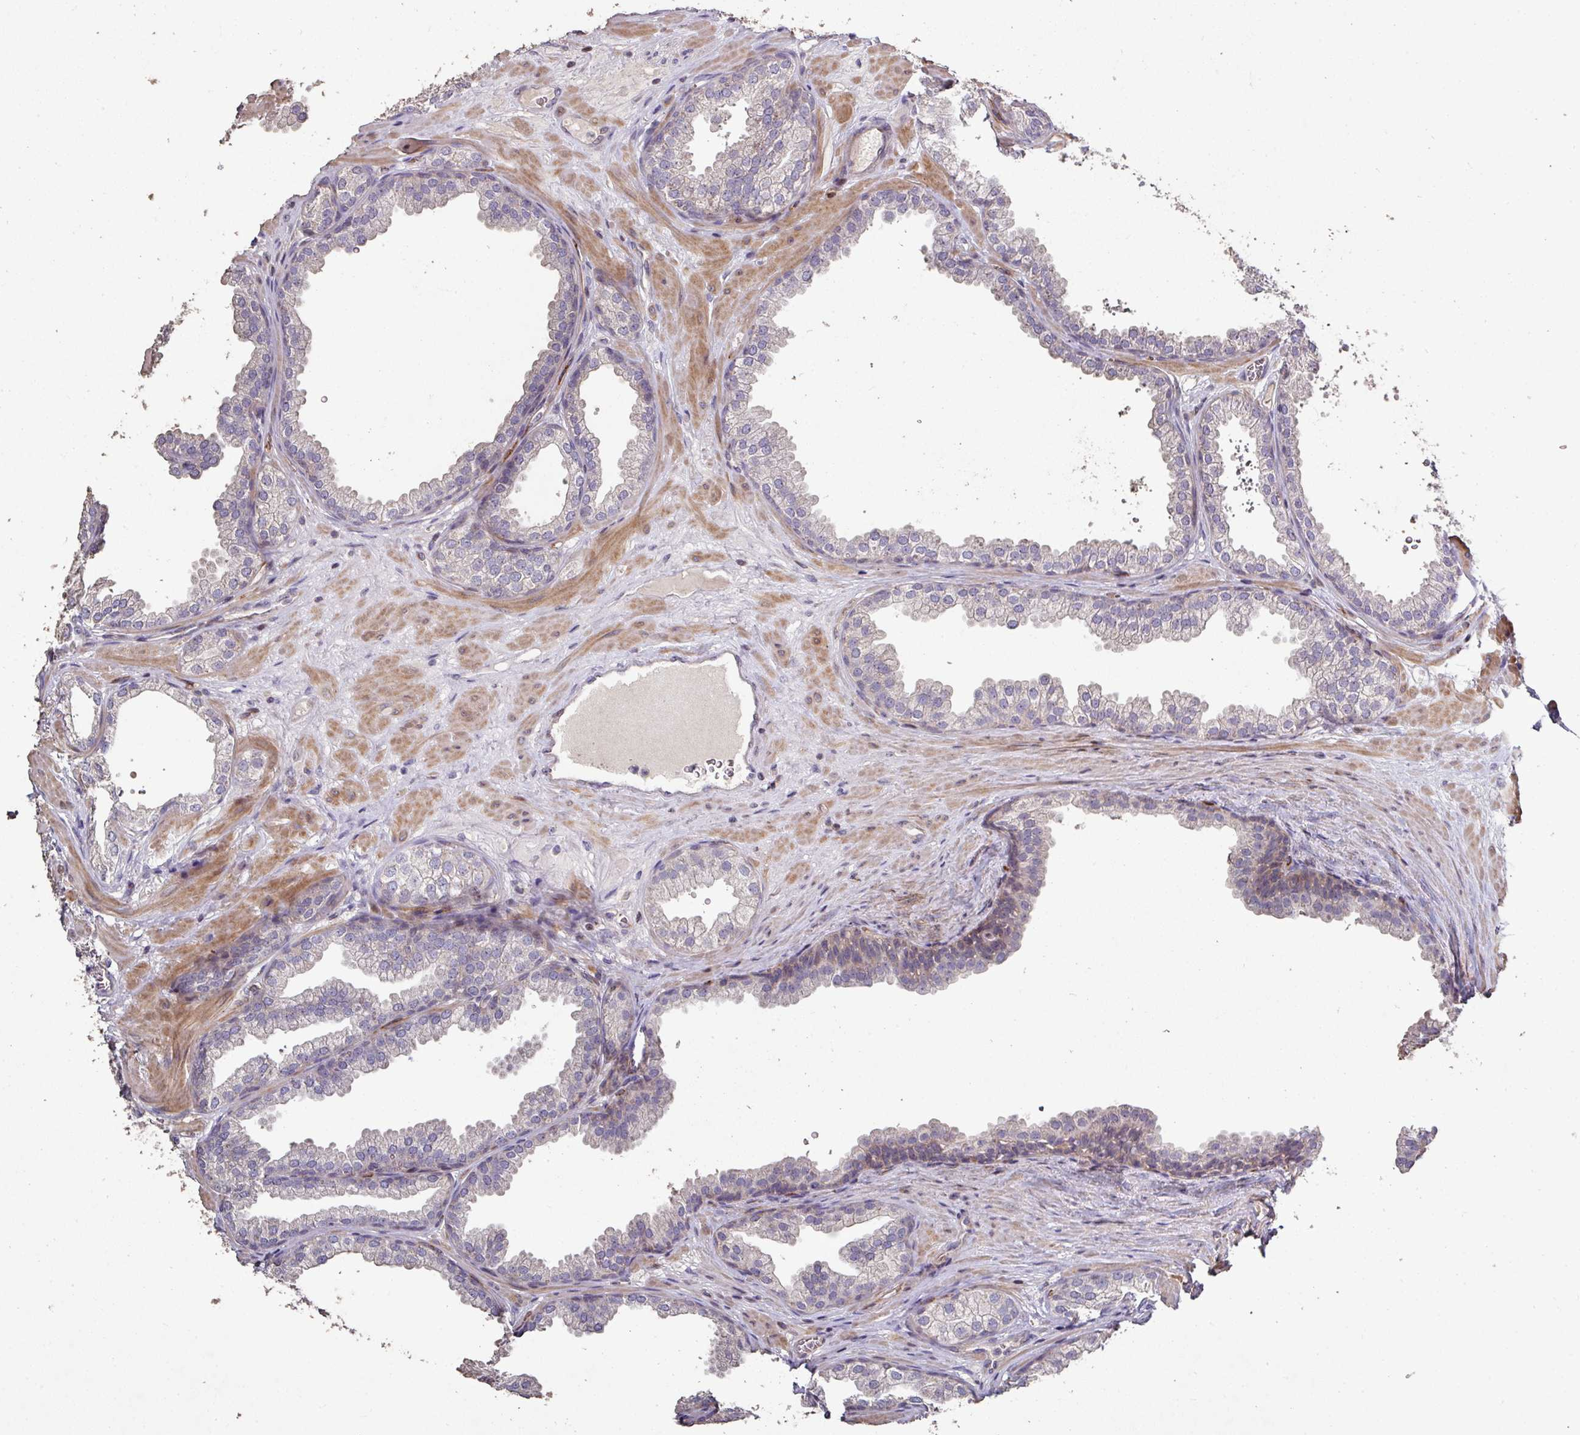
{"staining": {"intensity": "weak", "quantity": "<25%", "location": "cytoplasmic/membranous"}, "tissue": "prostate", "cell_type": "Glandular cells", "image_type": "normal", "snomed": [{"axis": "morphology", "description": "Normal tissue, NOS"}, {"axis": "topography", "description": "Prostate"}], "caption": "Immunohistochemistry of unremarkable human prostate demonstrates no staining in glandular cells.", "gene": "RPL23A", "patient": {"sex": "male", "age": 37}}